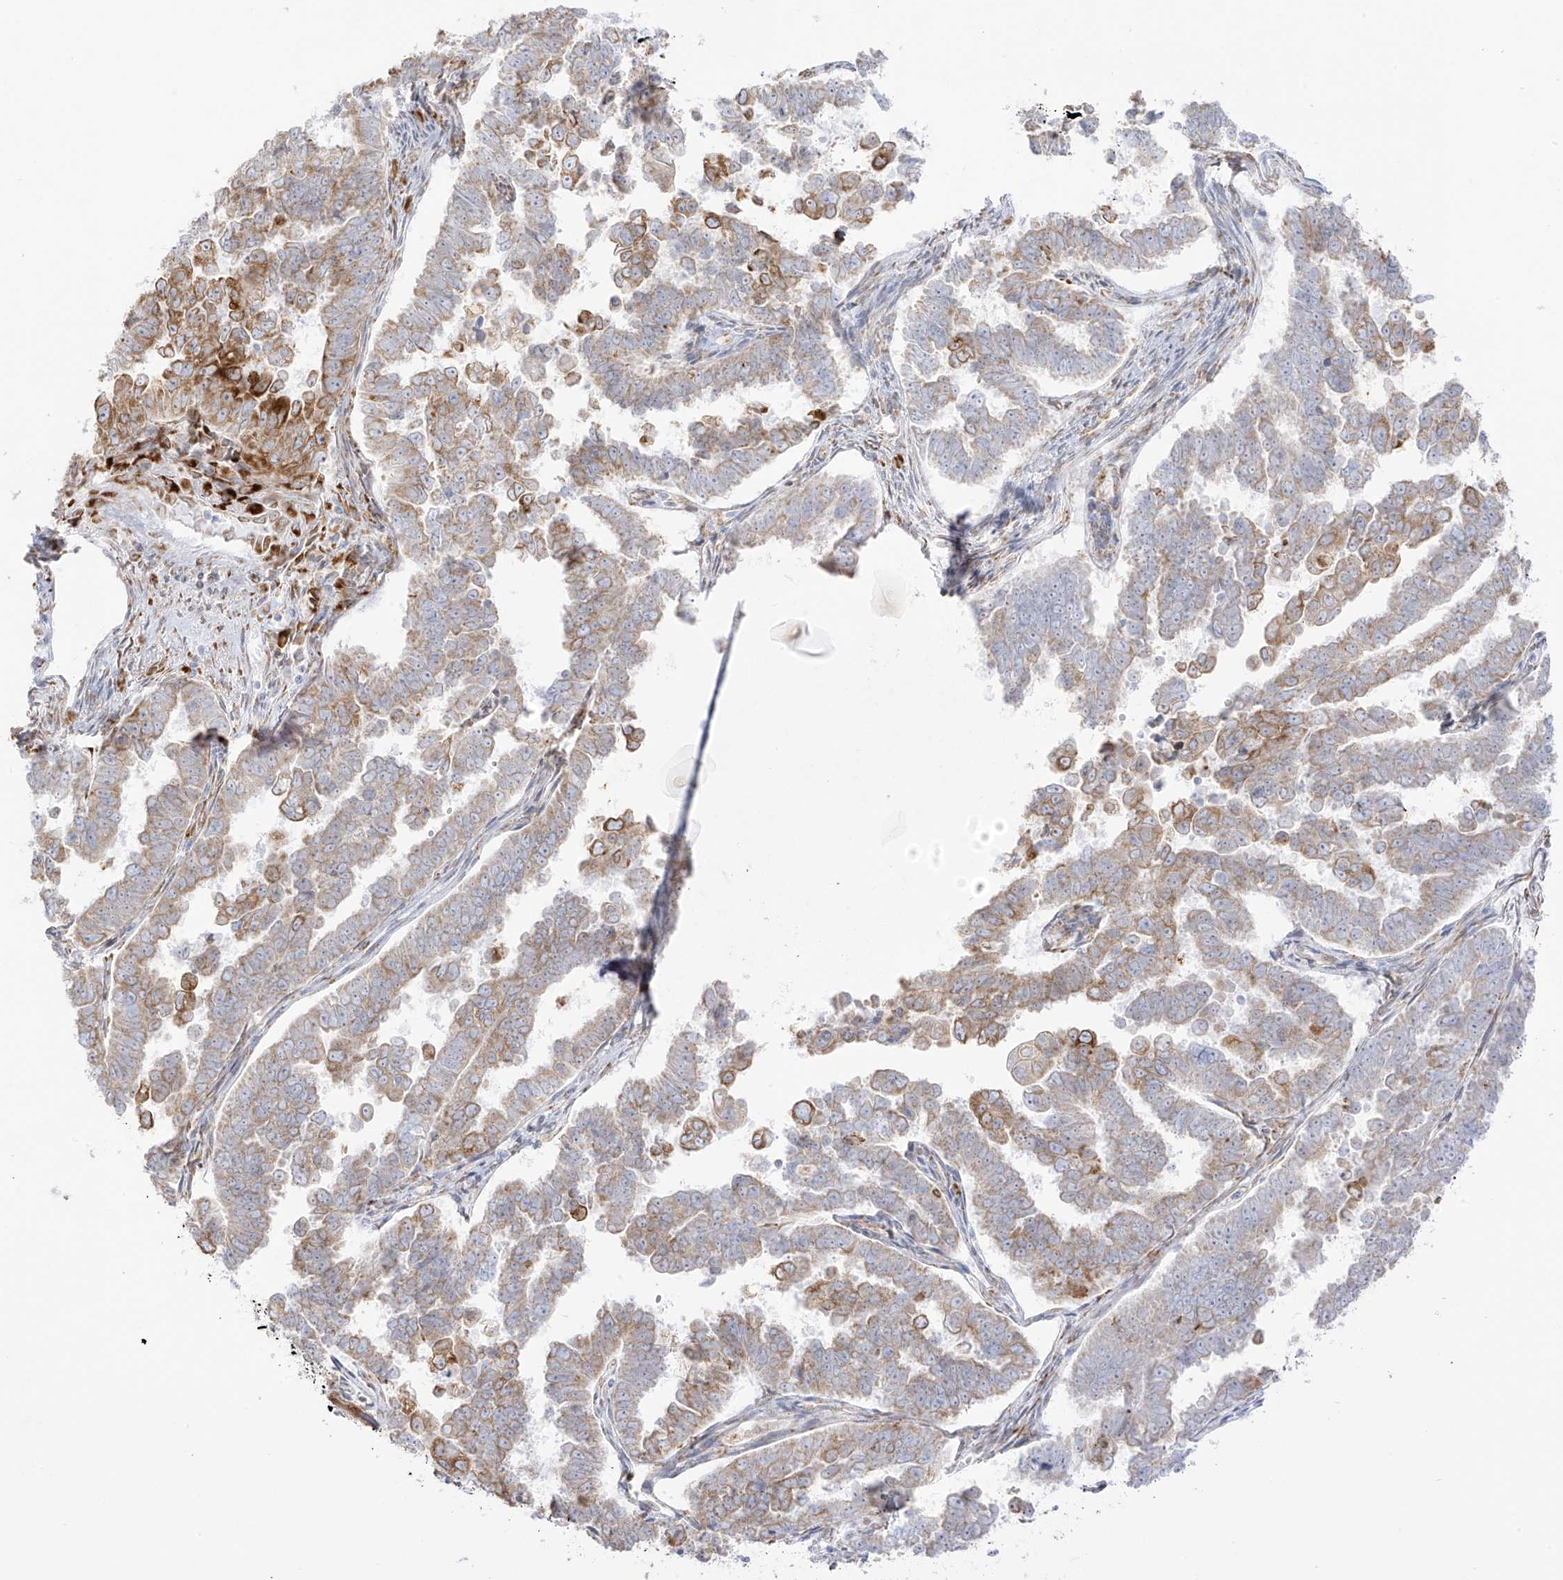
{"staining": {"intensity": "moderate", "quantity": "<25%", "location": "cytoplasmic/membranous"}, "tissue": "endometrial cancer", "cell_type": "Tumor cells", "image_type": "cancer", "snomed": [{"axis": "morphology", "description": "Adenocarcinoma, NOS"}, {"axis": "topography", "description": "Endometrium"}], "caption": "Endometrial cancer was stained to show a protein in brown. There is low levels of moderate cytoplasmic/membranous expression in about <25% of tumor cells. The protein is stained brown, and the nuclei are stained in blue (DAB (3,3'-diaminobenzidine) IHC with brightfield microscopy, high magnification).", "gene": "LRRC59", "patient": {"sex": "female", "age": 75}}